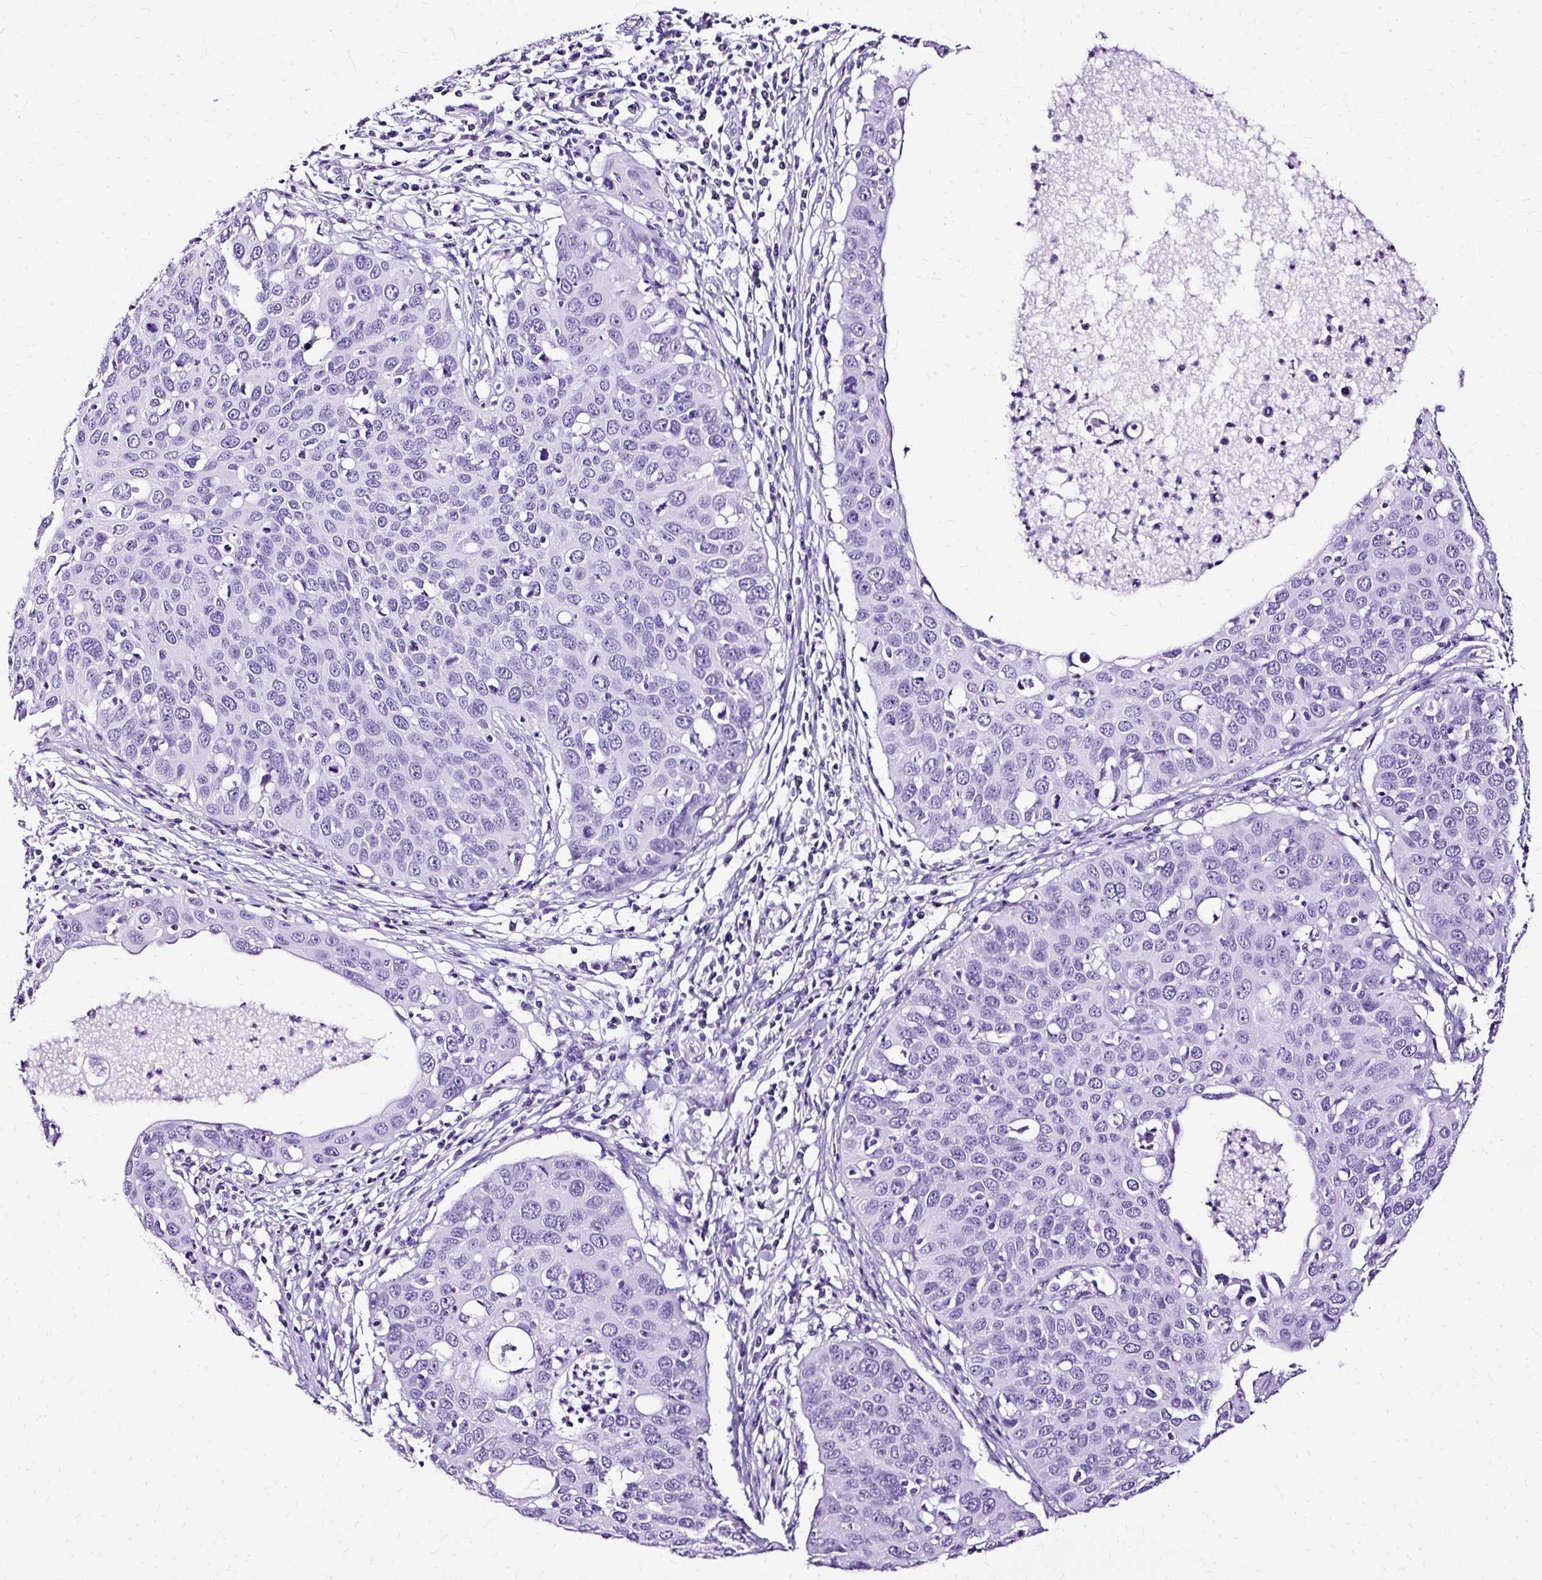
{"staining": {"intensity": "negative", "quantity": "none", "location": "none"}, "tissue": "cervical cancer", "cell_type": "Tumor cells", "image_type": "cancer", "snomed": [{"axis": "morphology", "description": "Squamous cell carcinoma, NOS"}, {"axis": "topography", "description": "Cervix"}], "caption": "The immunohistochemistry image has no significant expression in tumor cells of cervical cancer tissue. (DAB (3,3'-diaminobenzidine) IHC, high magnification).", "gene": "SLC8A2", "patient": {"sex": "female", "age": 36}}